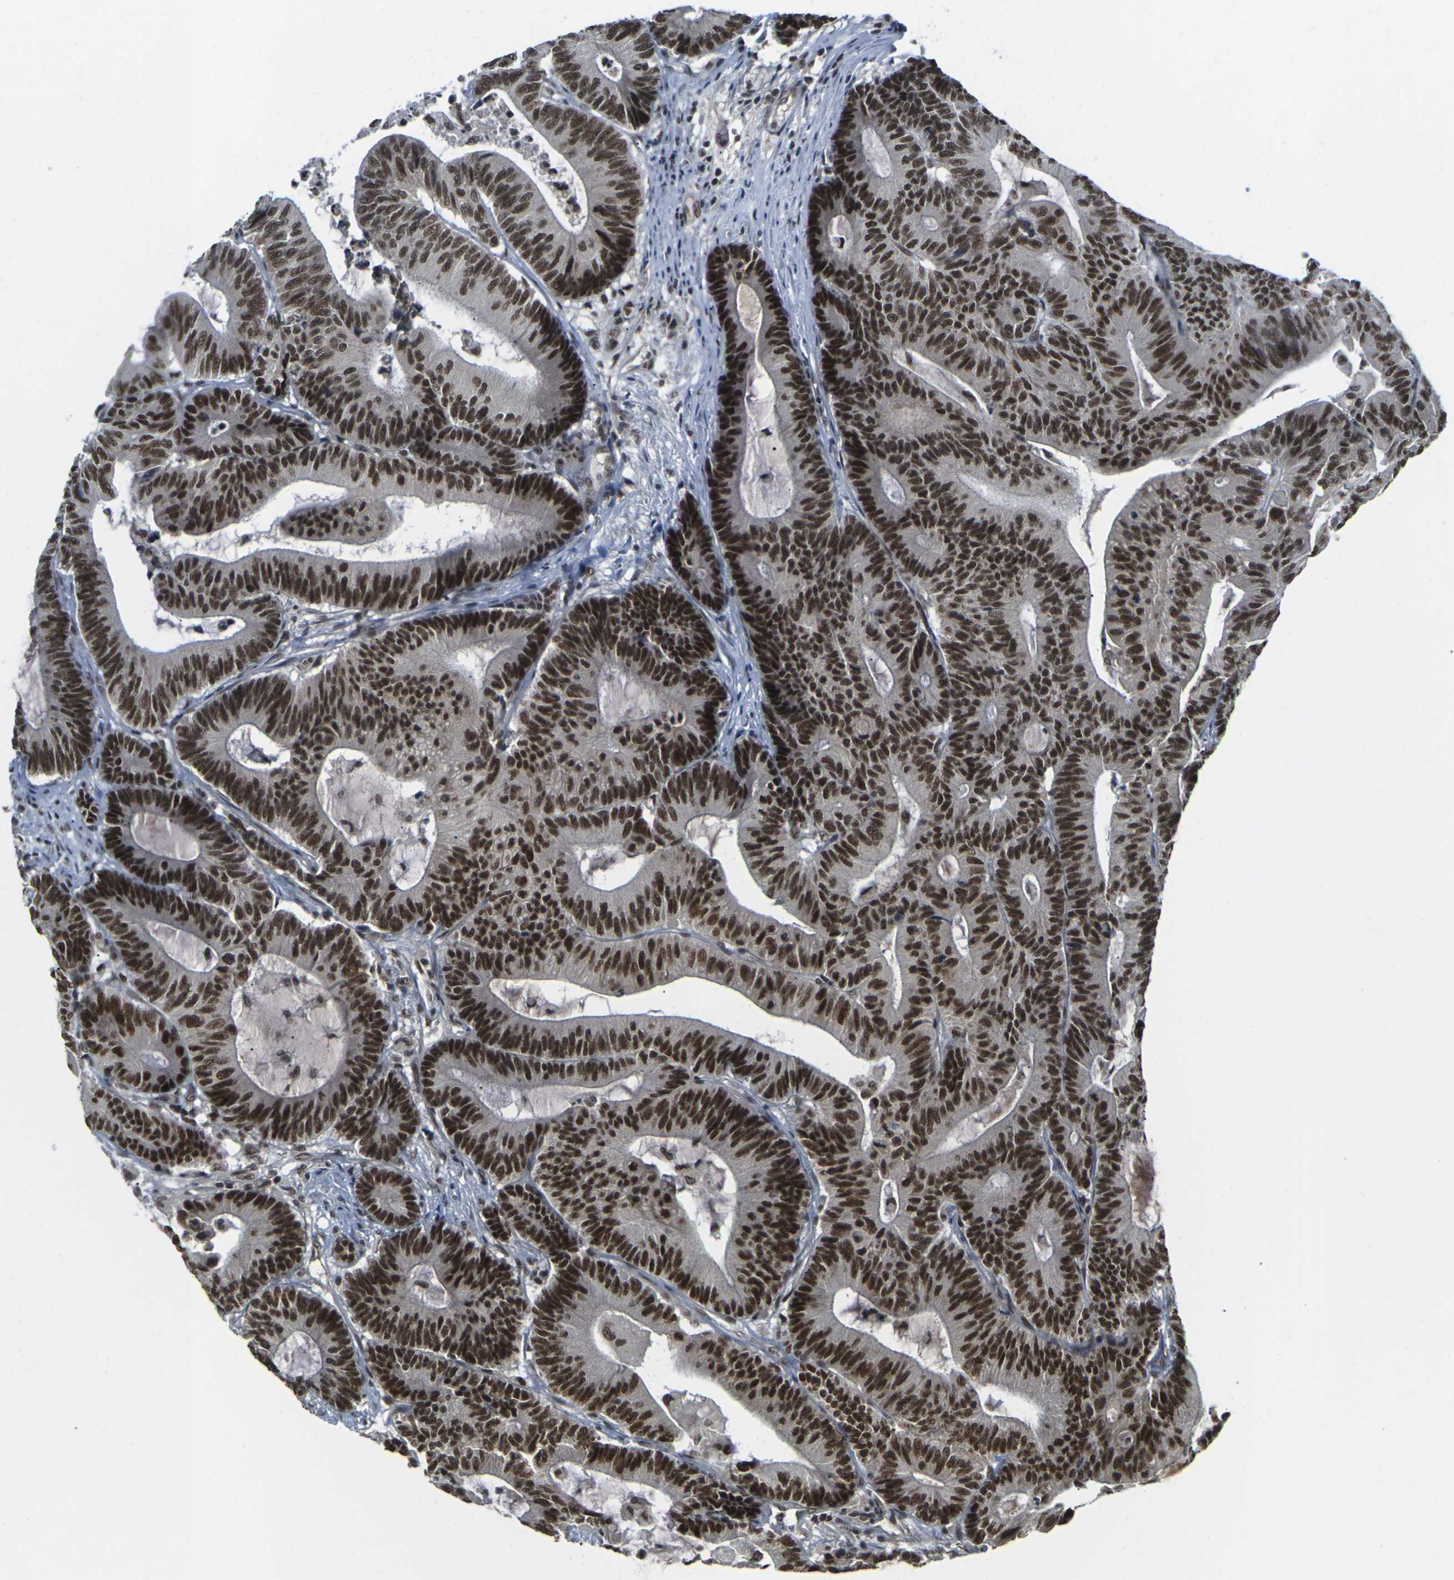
{"staining": {"intensity": "strong", "quantity": ">75%", "location": "nuclear"}, "tissue": "colorectal cancer", "cell_type": "Tumor cells", "image_type": "cancer", "snomed": [{"axis": "morphology", "description": "Adenocarcinoma, NOS"}, {"axis": "topography", "description": "Colon"}], "caption": "Human colorectal cancer stained with a brown dye demonstrates strong nuclear positive staining in about >75% of tumor cells.", "gene": "NELFA", "patient": {"sex": "female", "age": 84}}